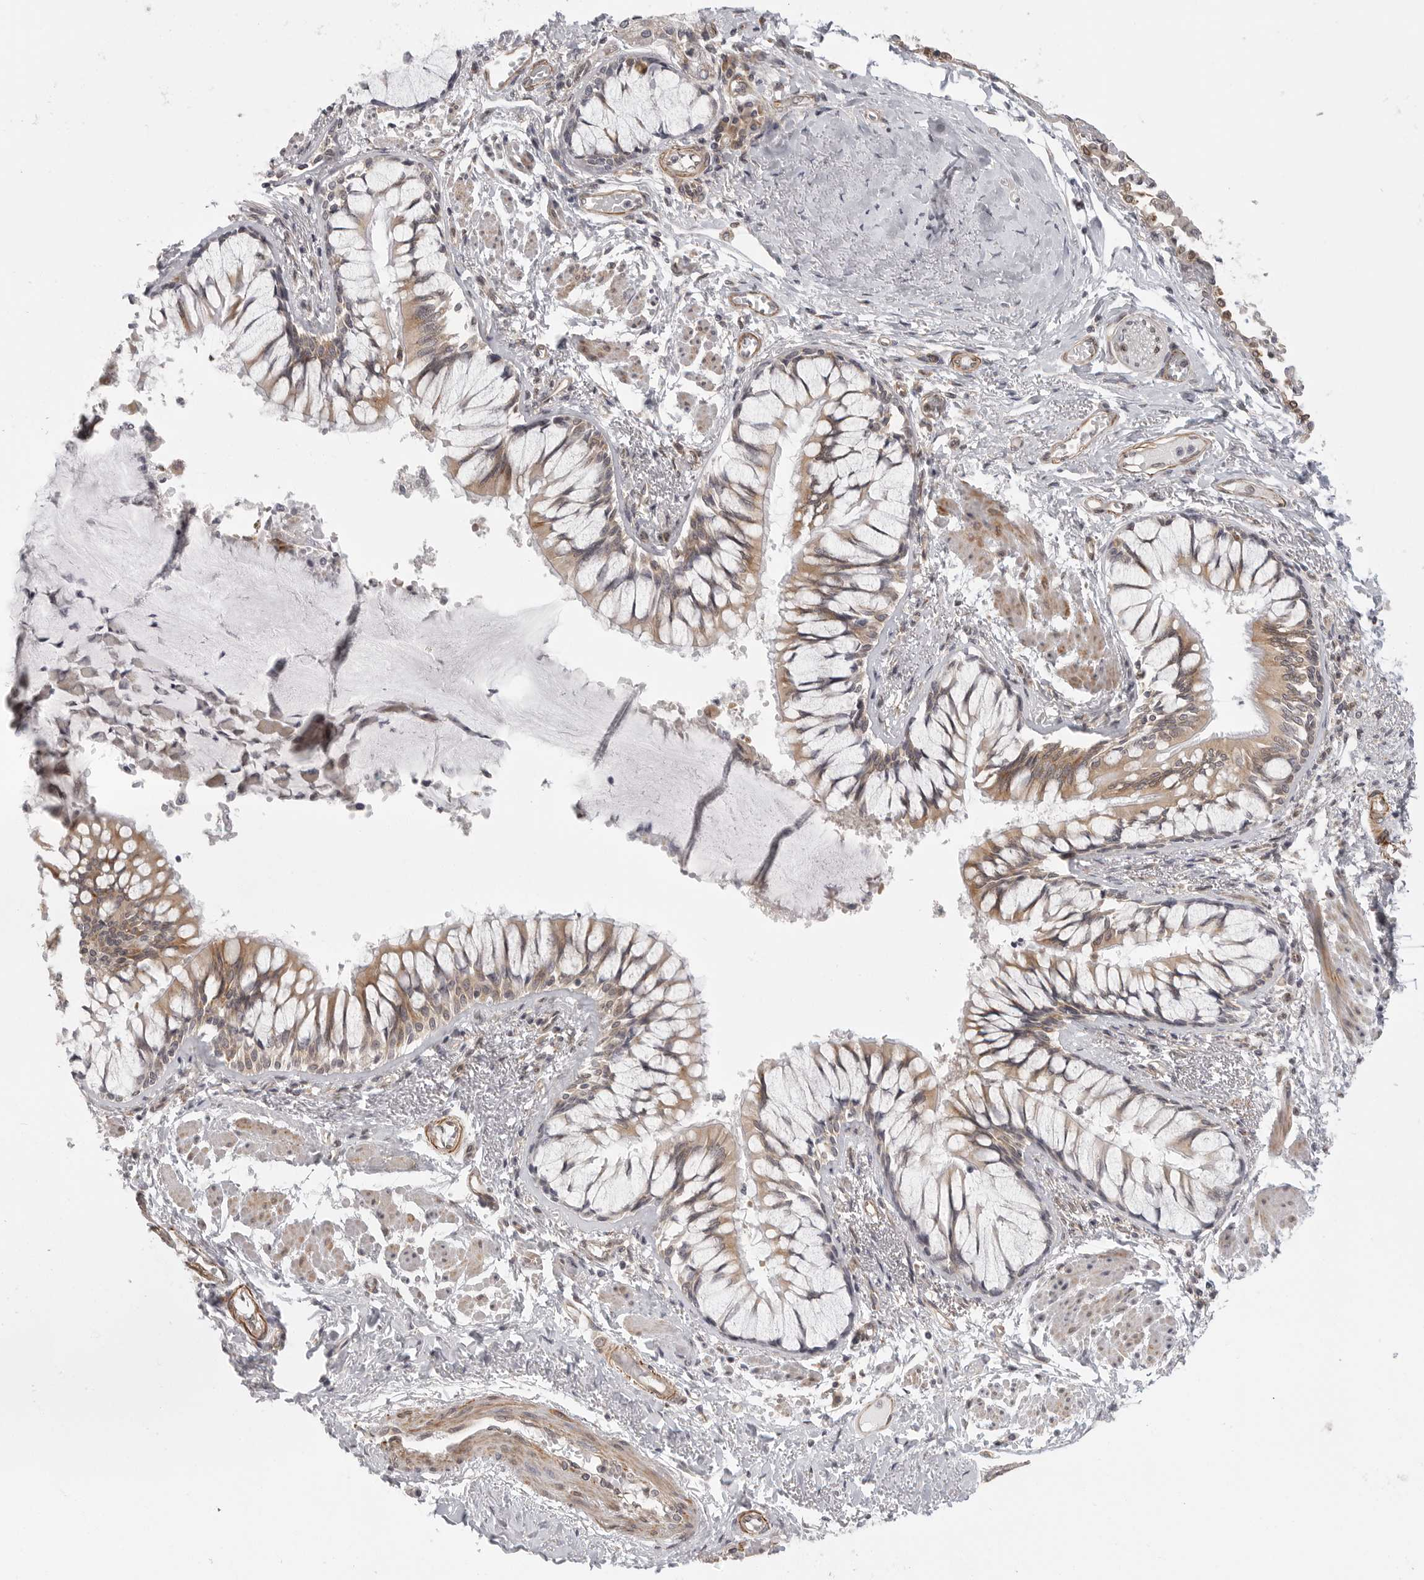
{"staining": {"intensity": "moderate", "quantity": ">75%", "location": "cytoplasmic/membranous"}, "tissue": "bronchus", "cell_type": "Respiratory epithelial cells", "image_type": "normal", "snomed": [{"axis": "morphology", "description": "Normal tissue, NOS"}, {"axis": "topography", "description": "Cartilage tissue"}, {"axis": "topography", "description": "Bronchus"}, {"axis": "topography", "description": "Lung"}], "caption": "Immunohistochemical staining of normal bronchus exhibits moderate cytoplasmic/membranous protein expression in about >75% of respiratory epithelial cells. The protein is stained brown, and the nuclei are stained in blue (DAB IHC with brightfield microscopy, high magnification).", "gene": "CERS2", "patient": {"sex": "male", "age": 64}}